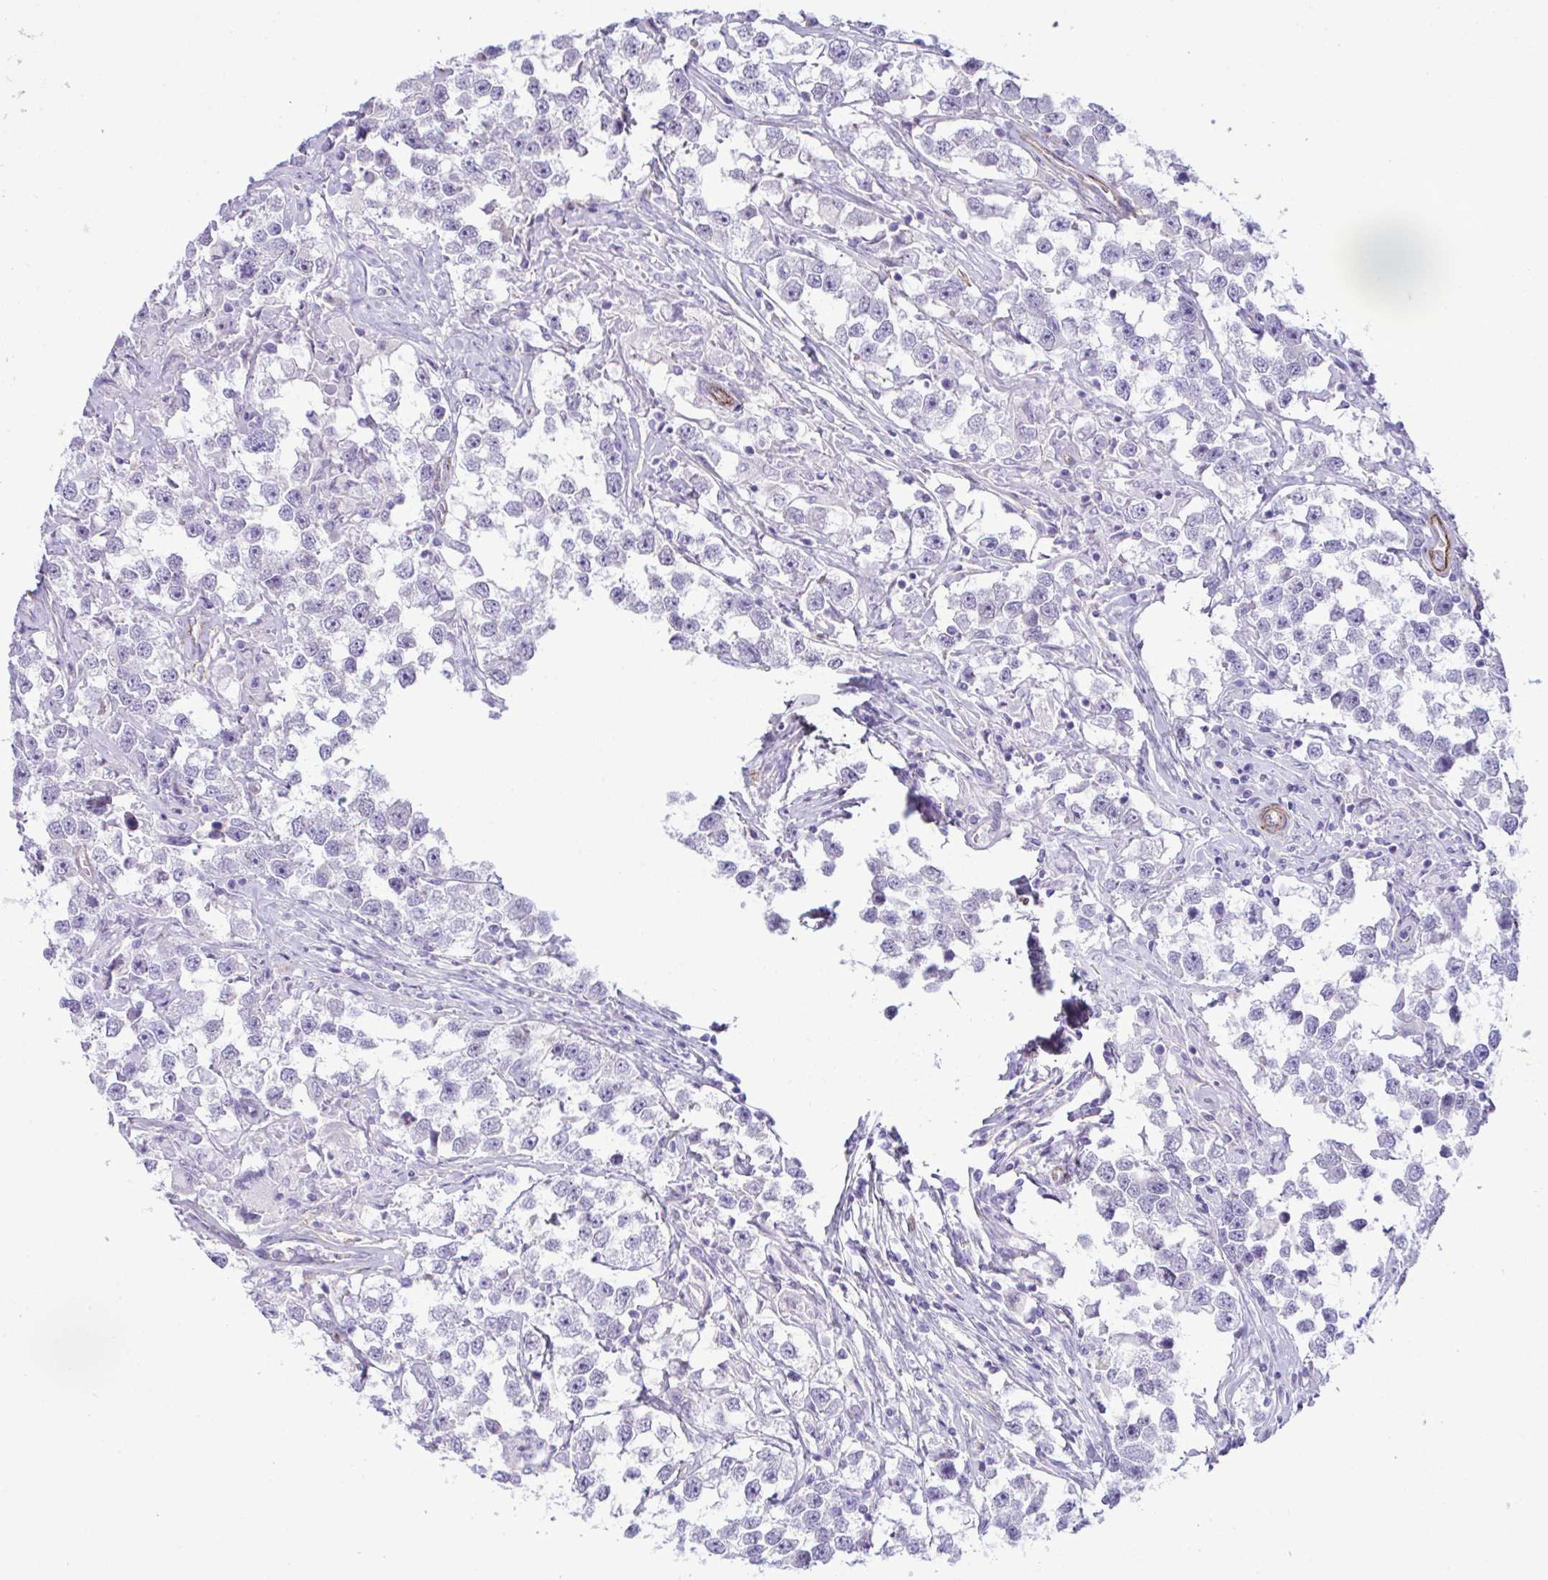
{"staining": {"intensity": "negative", "quantity": "none", "location": "none"}, "tissue": "testis cancer", "cell_type": "Tumor cells", "image_type": "cancer", "snomed": [{"axis": "morphology", "description": "Seminoma, NOS"}, {"axis": "topography", "description": "Testis"}], "caption": "This histopathology image is of testis cancer stained with immunohistochemistry (IHC) to label a protein in brown with the nuclei are counter-stained blue. There is no positivity in tumor cells.", "gene": "SYNPO2L", "patient": {"sex": "male", "age": 46}}